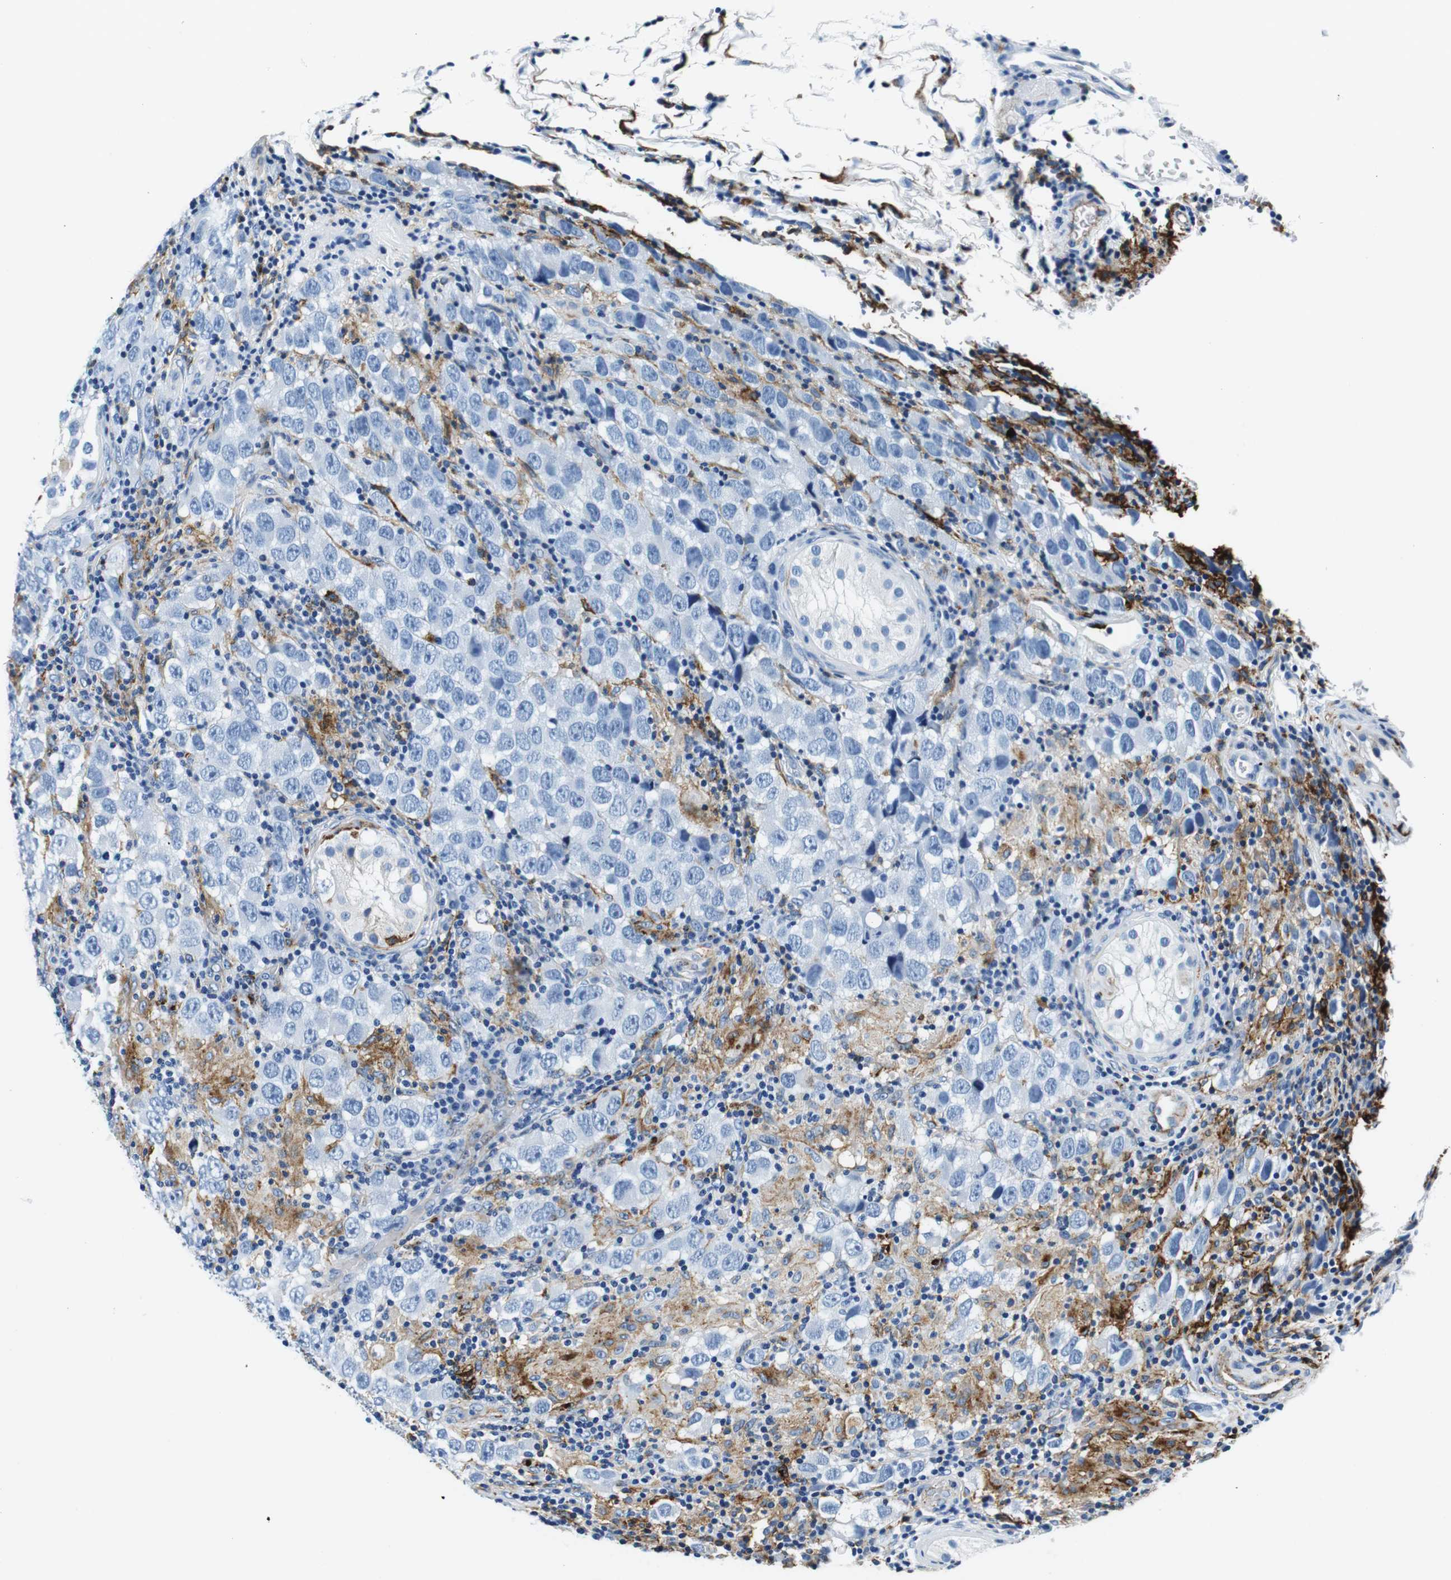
{"staining": {"intensity": "negative", "quantity": "none", "location": "none"}, "tissue": "testis cancer", "cell_type": "Tumor cells", "image_type": "cancer", "snomed": [{"axis": "morphology", "description": "Carcinoma, Embryonal, NOS"}, {"axis": "topography", "description": "Testis"}], "caption": "The micrograph reveals no significant staining in tumor cells of testis cancer.", "gene": "HLA-DRB1", "patient": {"sex": "male", "age": 21}}